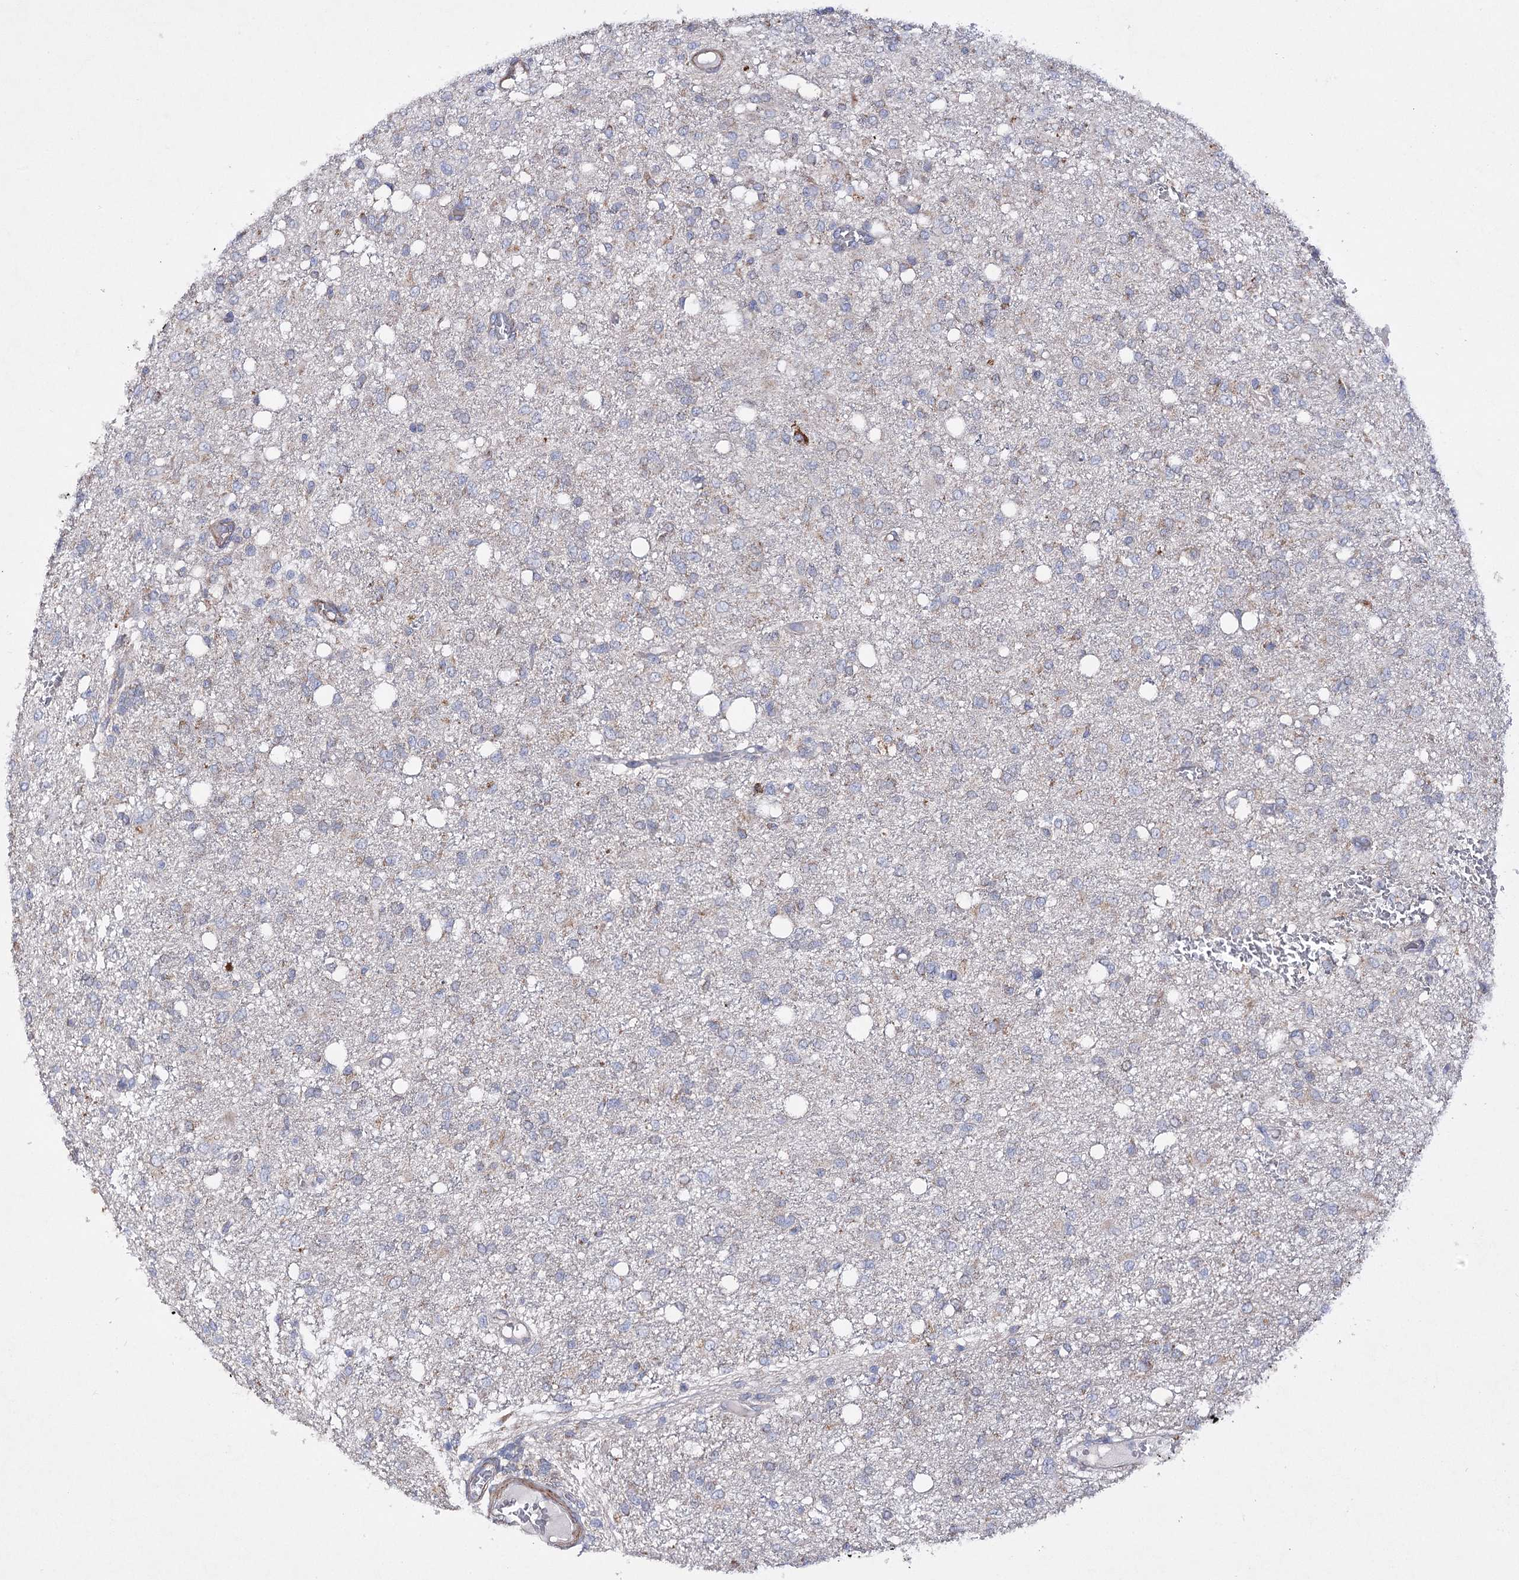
{"staining": {"intensity": "moderate", "quantity": "<25%", "location": "cytoplasmic/membranous"}, "tissue": "glioma", "cell_type": "Tumor cells", "image_type": "cancer", "snomed": [{"axis": "morphology", "description": "Glioma, malignant, High grade"}, {"axis": "topography", "description": "Brain"}], "caption": "Malignant high-grade glioma tissue displays moderate cytoplasmic/membranous expression in about <25% of tumor cells, visualized by immunohistochemistry.", "gene": "COX15", "patient": {"sex": "female", "age": 59}}